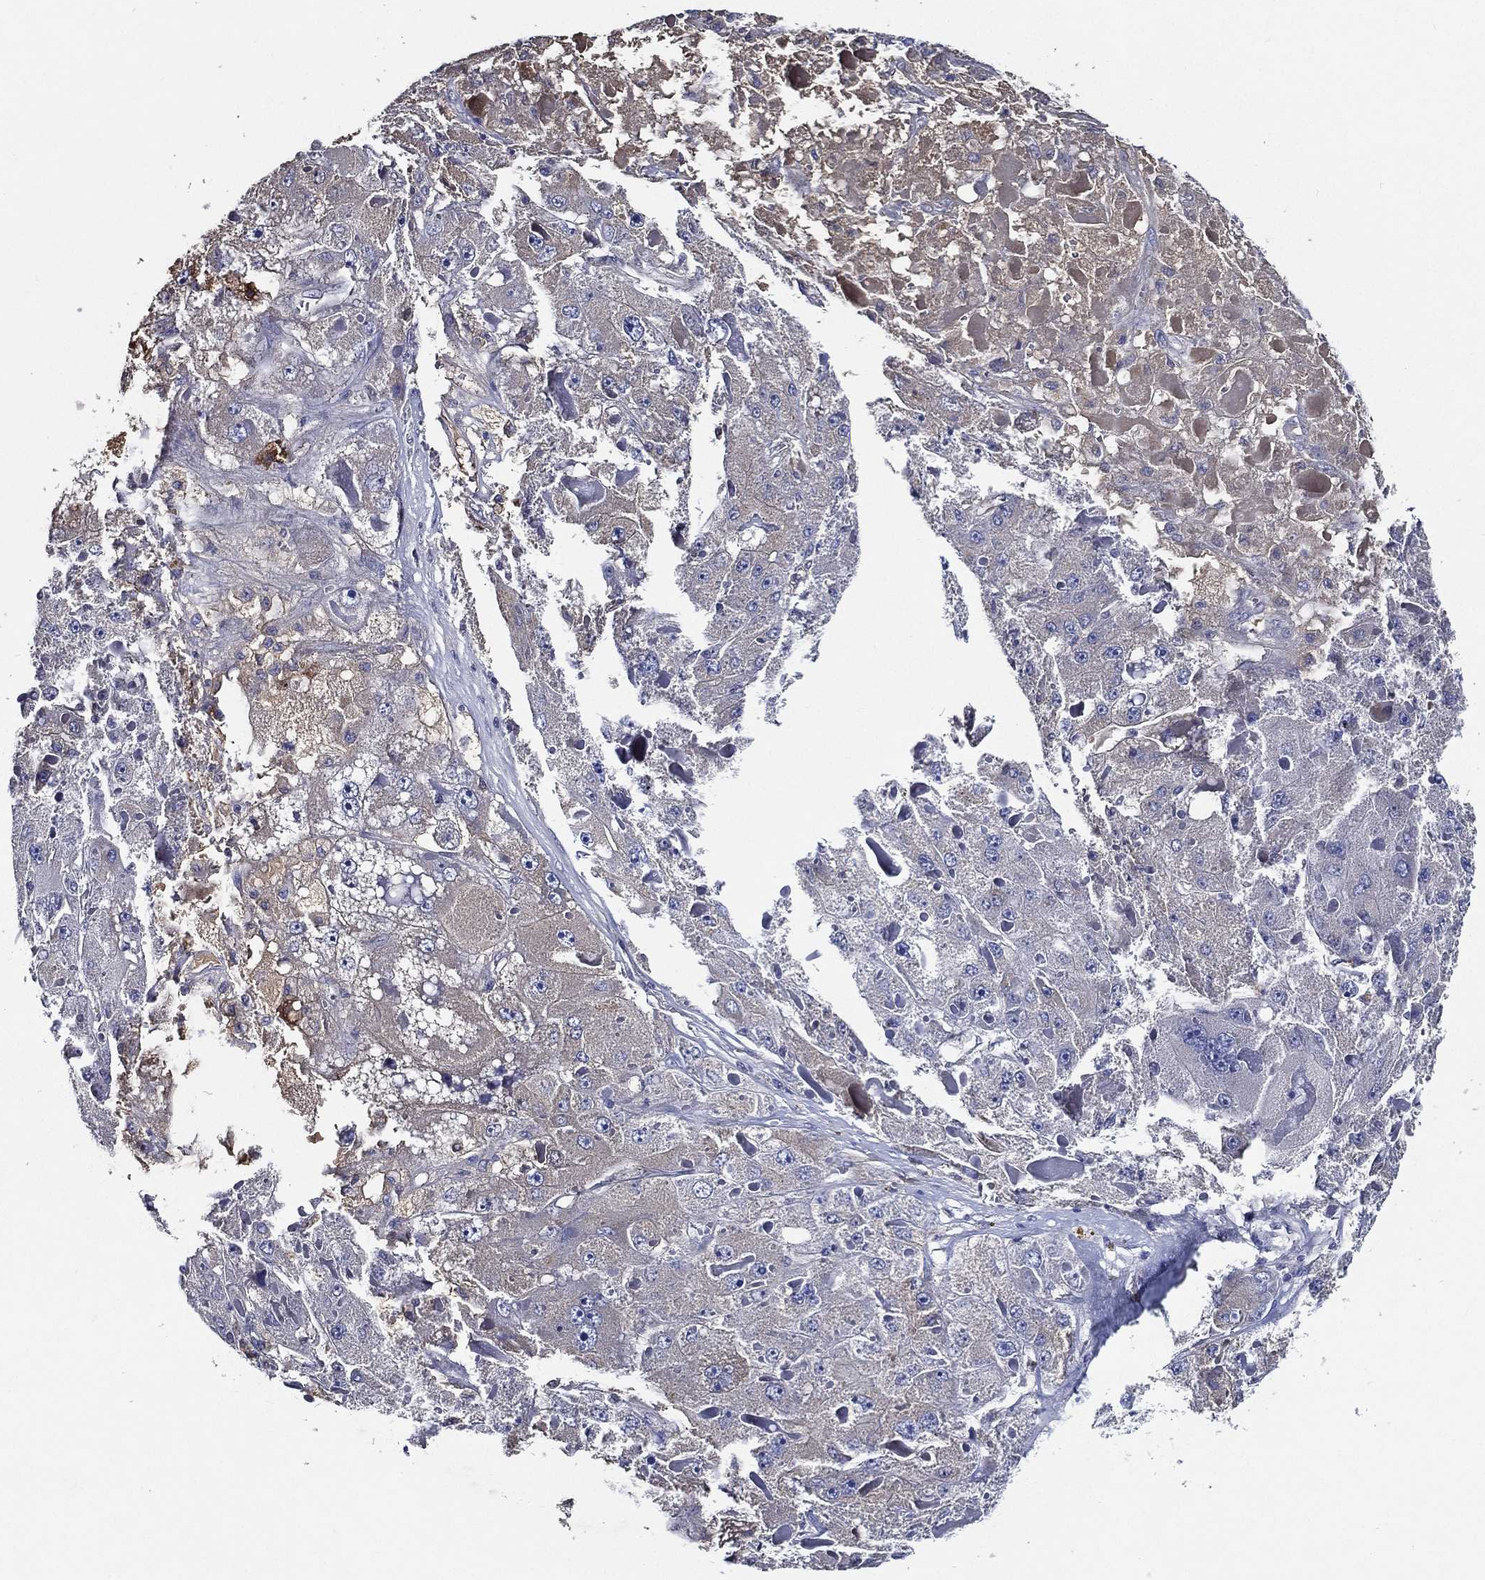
{"staining": {"intensity": "negative", "quantity": "none", "location": "none"}, "tissue": "liver cancer", "cell_type": "Tumor cells", "image_type": "cancer", "snomed": [{"axis": "morphology", "description": "Carcinoma, Hepatocellular, NOS"}, {"axis": "topography", "description": "Liver"}], "caption": "Human hepatocellular carcinoma (liver) stained for a protein using immunohistochemistry exhibits no expression in tumor cells.", "gene": "TMPRSS11D", "patient": {"sex": "female", "age": 73}}